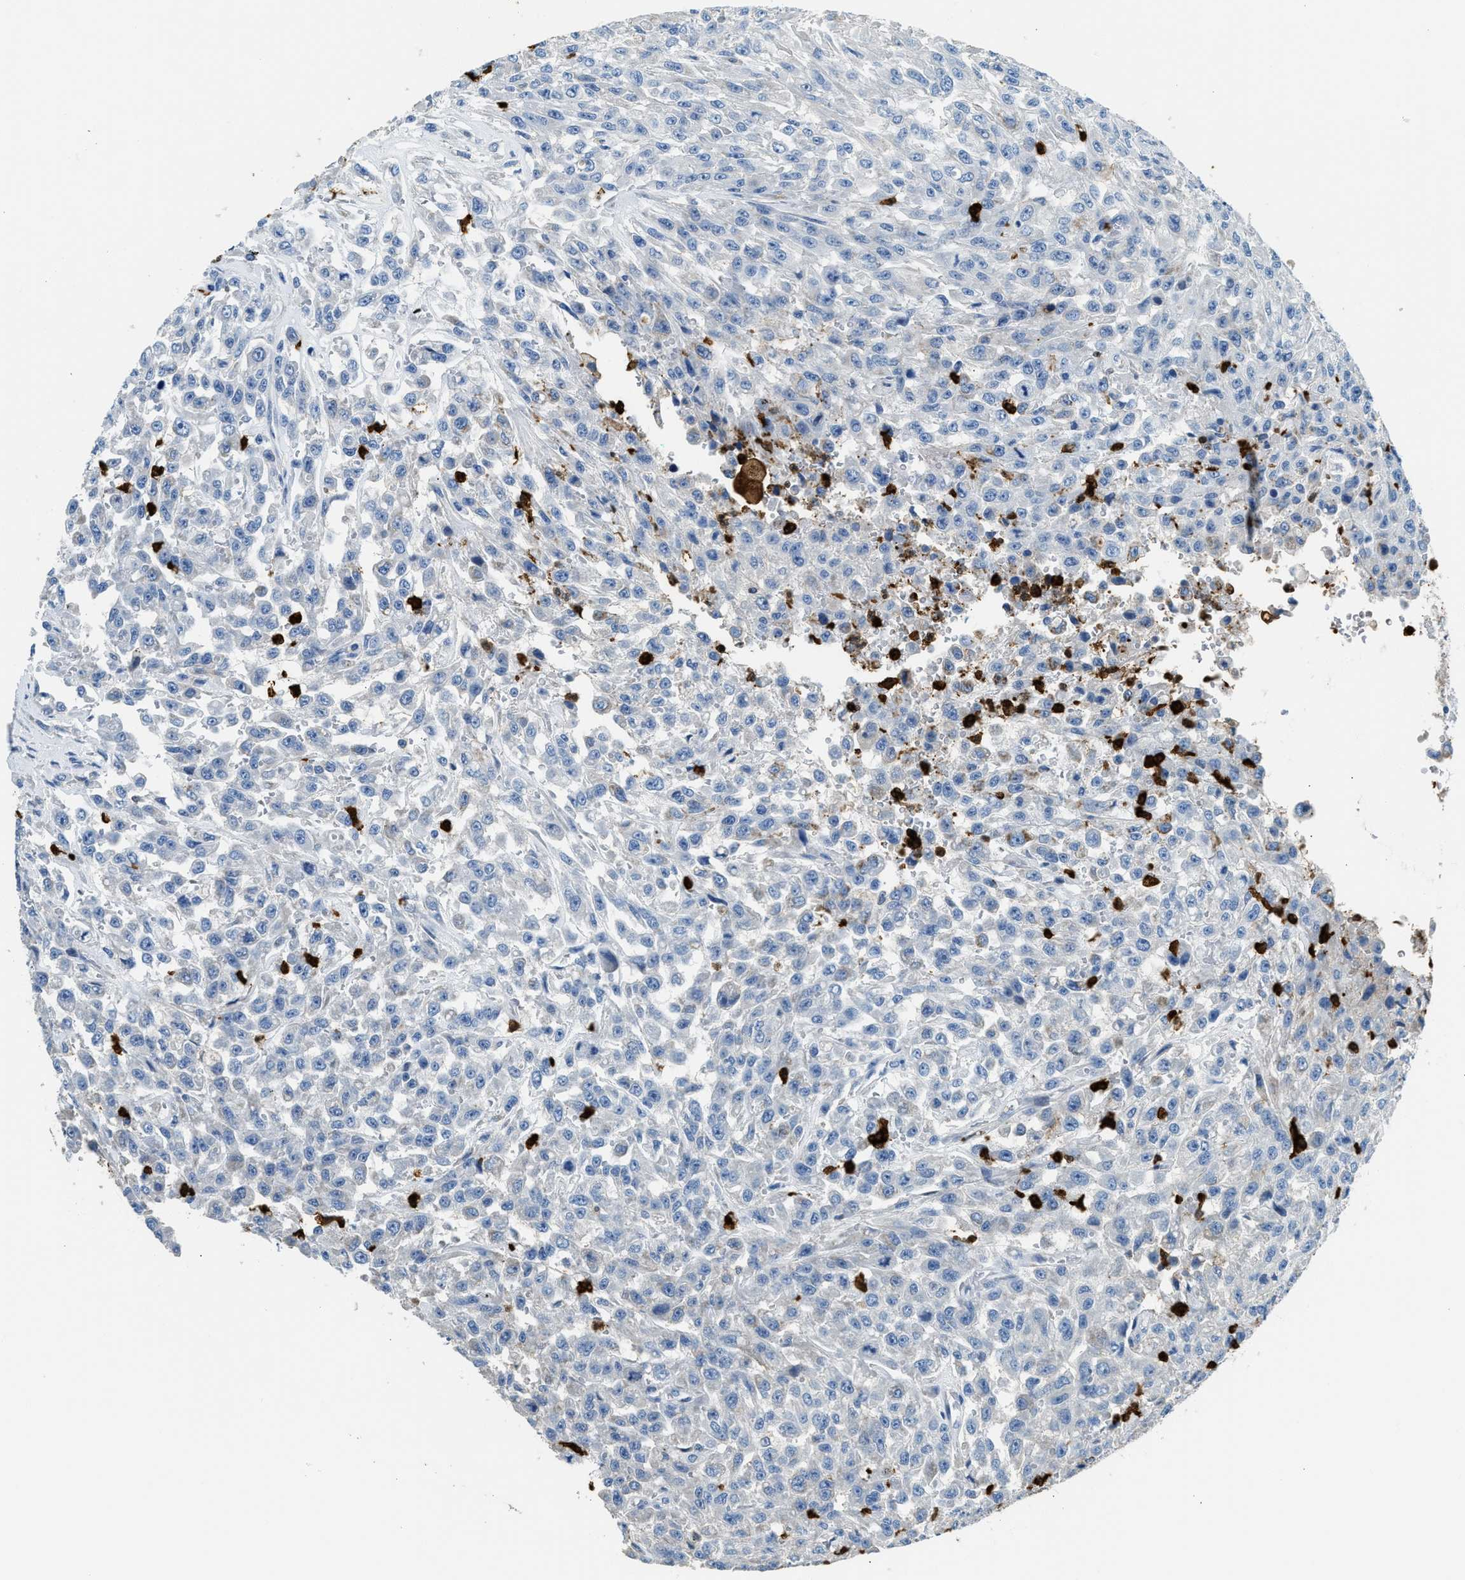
{"staining": {"intensity": "negative", "quantity": "none", "location": "none"}, "tissue": "urothelial cancer", "cell_type": "Tumor cells", "image_type": "cancer", "snomed": [{"axis": "morphology", "description": "Urothelial carcinoma, High grade"}, {"axis": "topography", "description": "Urinary bladder"}], "caption": "An immunohistochemistry (IHC) histopathology image of high-grade urothelial carcinoma is shown. There is no staining in tumor cells of high-grade urothelial carcinoma. (Immunohistochemistry, brightfield microscopy, high magnification).", "gene": "ANXA3", "patient": {"sex": "male", "age": 46}}